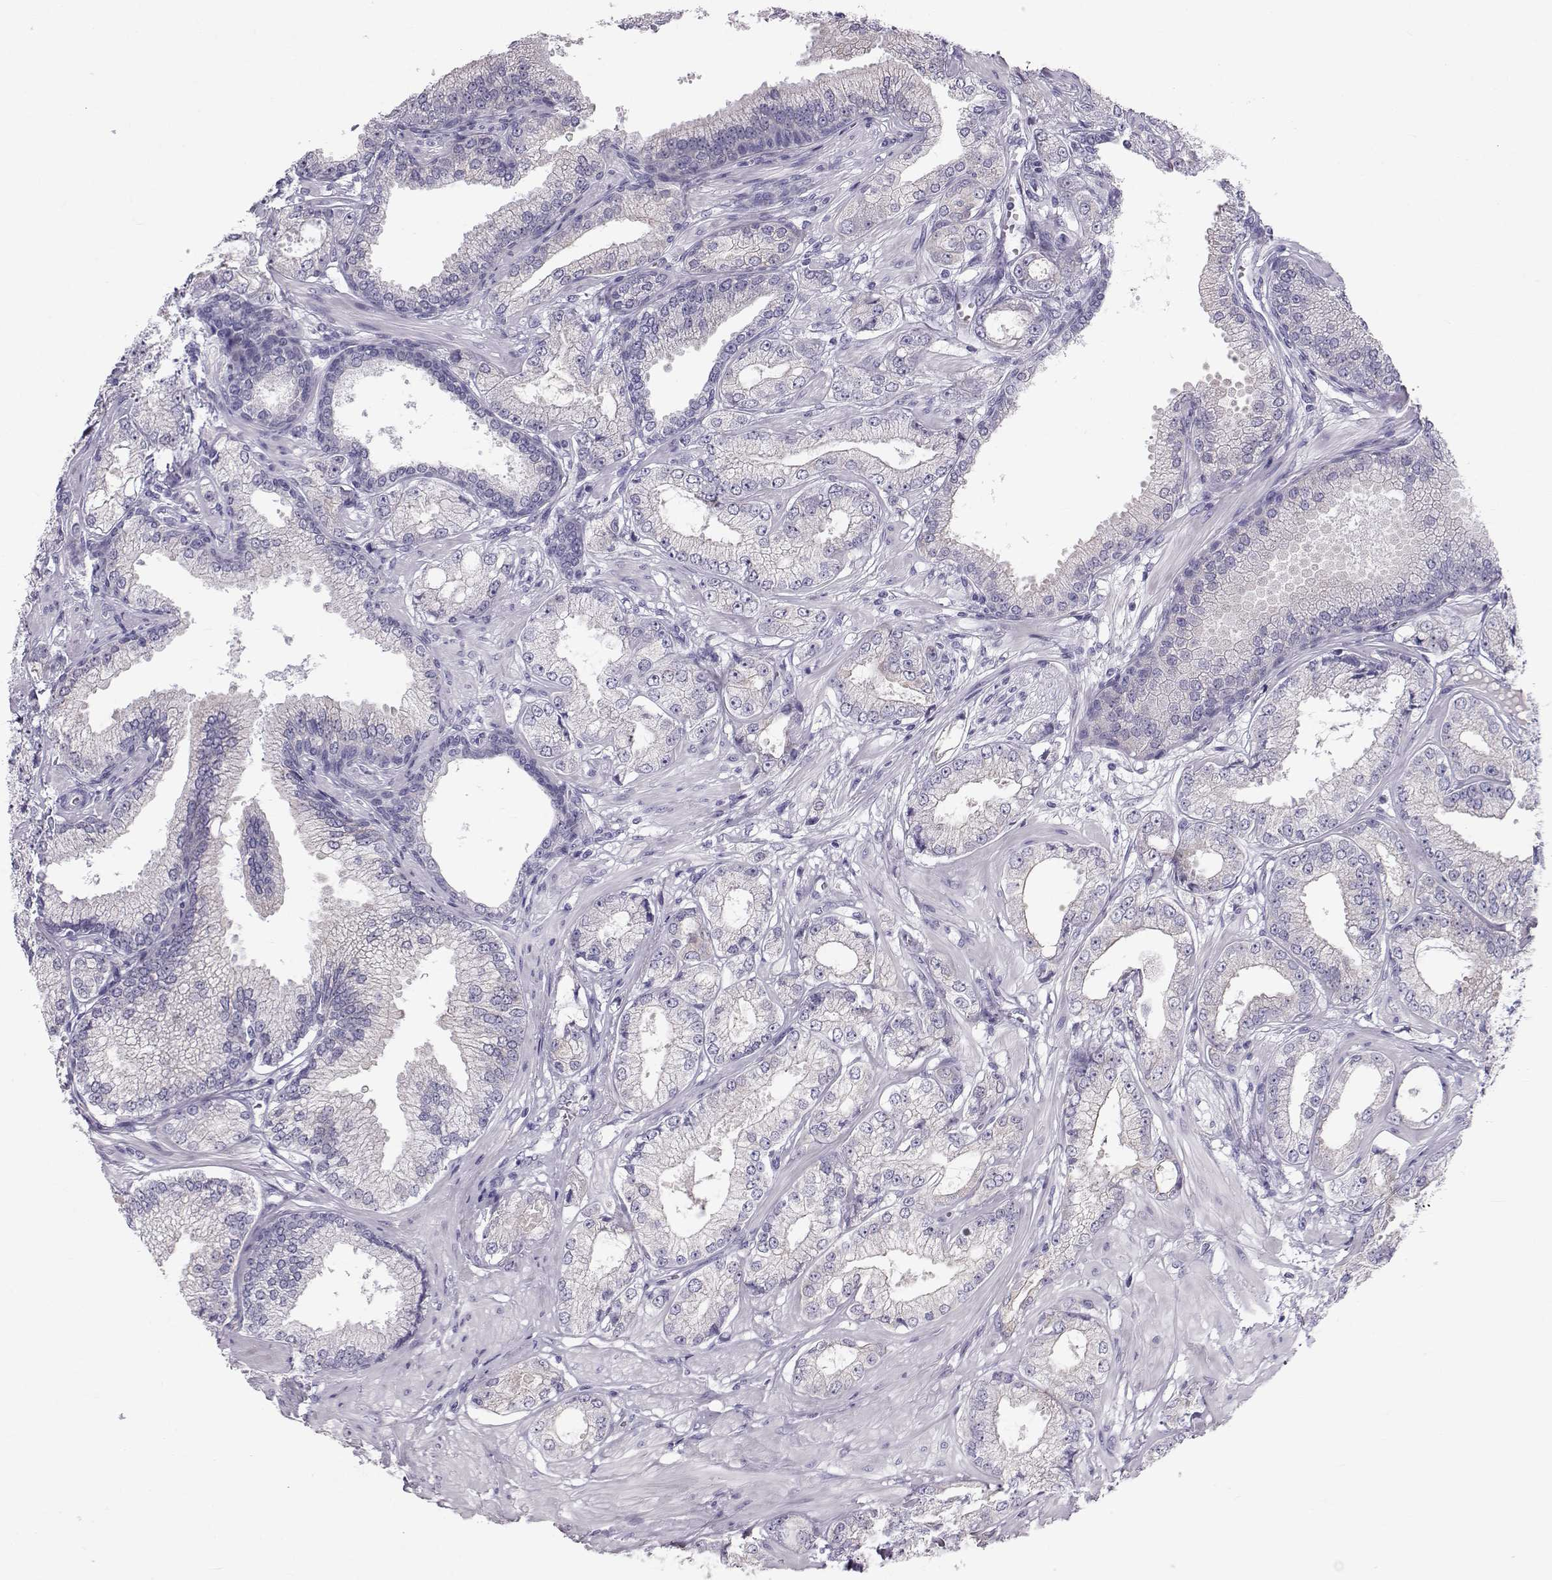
{"staining": {"intensity": "negative", "quantity": "none", "location": "none"}, "tissue": "prostate cancer", "cell_type": "Tumor cells", "image_type": "cancer", "snomed": [{"axis": "morphology", "description": "Adenocarcinoma, NOS"}, {"axis": "topography", "description": "Prostate"}], "caption": "This is a histopathology image of immunohistochemistry (IHC) staining of prostate adenocarcinoma, which shows no expression in tumor cells. (Immunohistochemistry (ihc), brightfield microscopy, high magnification).", "gene": "GPR26", "patient": {"sex": "male", "age": 64}}